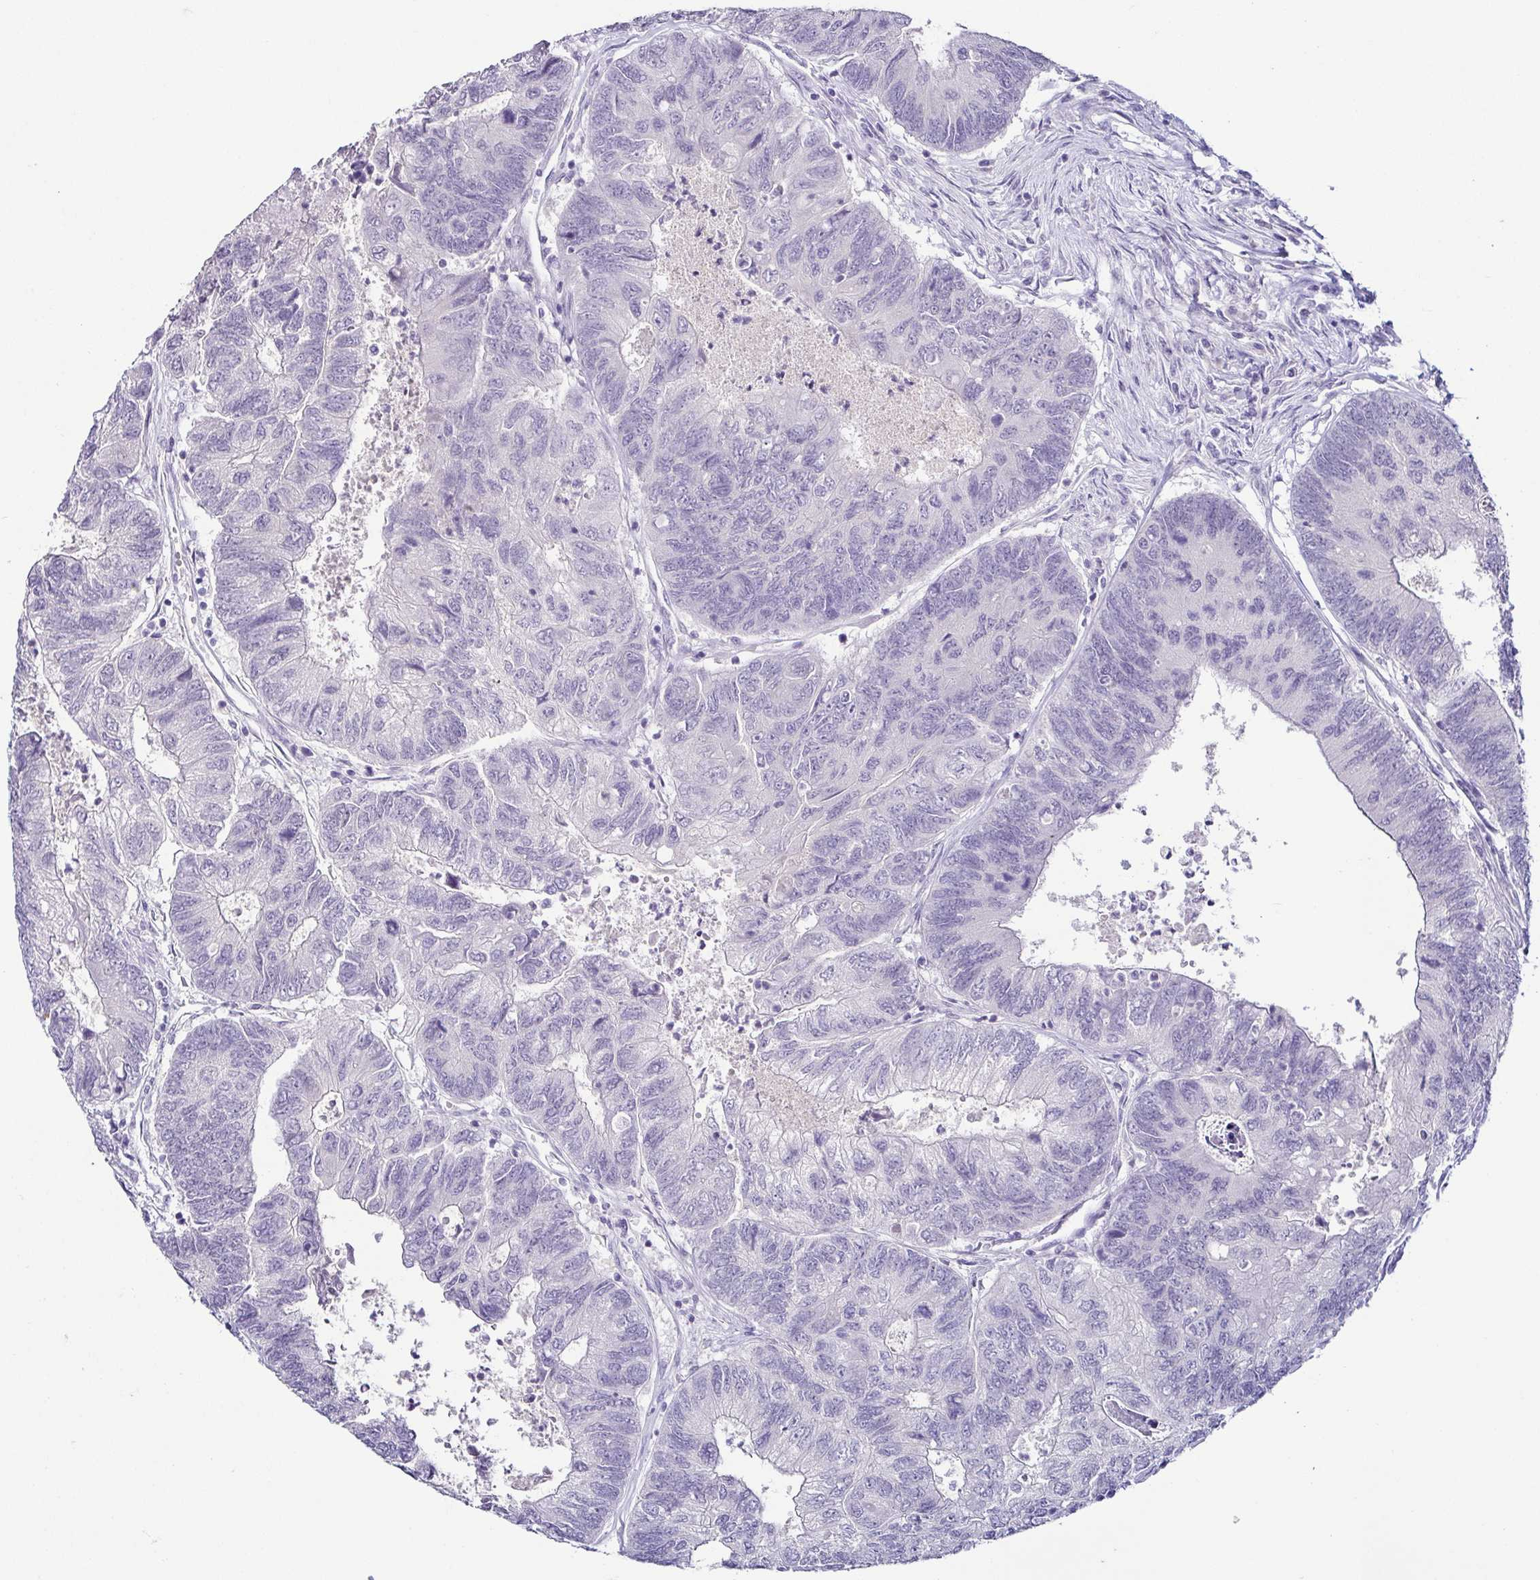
{"staining": {"intensity": "negative", "quantity": "none", "location": "none"}, "tissue": "colorectal cancer", "cell_type": "Tumor cells", "image_type": "cancer", "snomed": [{"axis": "morphology", "description": "Adenocarcinoma, NOS"}, {"axis": "topography", "description": "Colon"}], "caption": "Adenocarcinoma (colorectal) stained for a protein using IHC exhibits no expression tumor cells.", "gene": "TP73", "patient": {"sex": "female", "age": 67}}